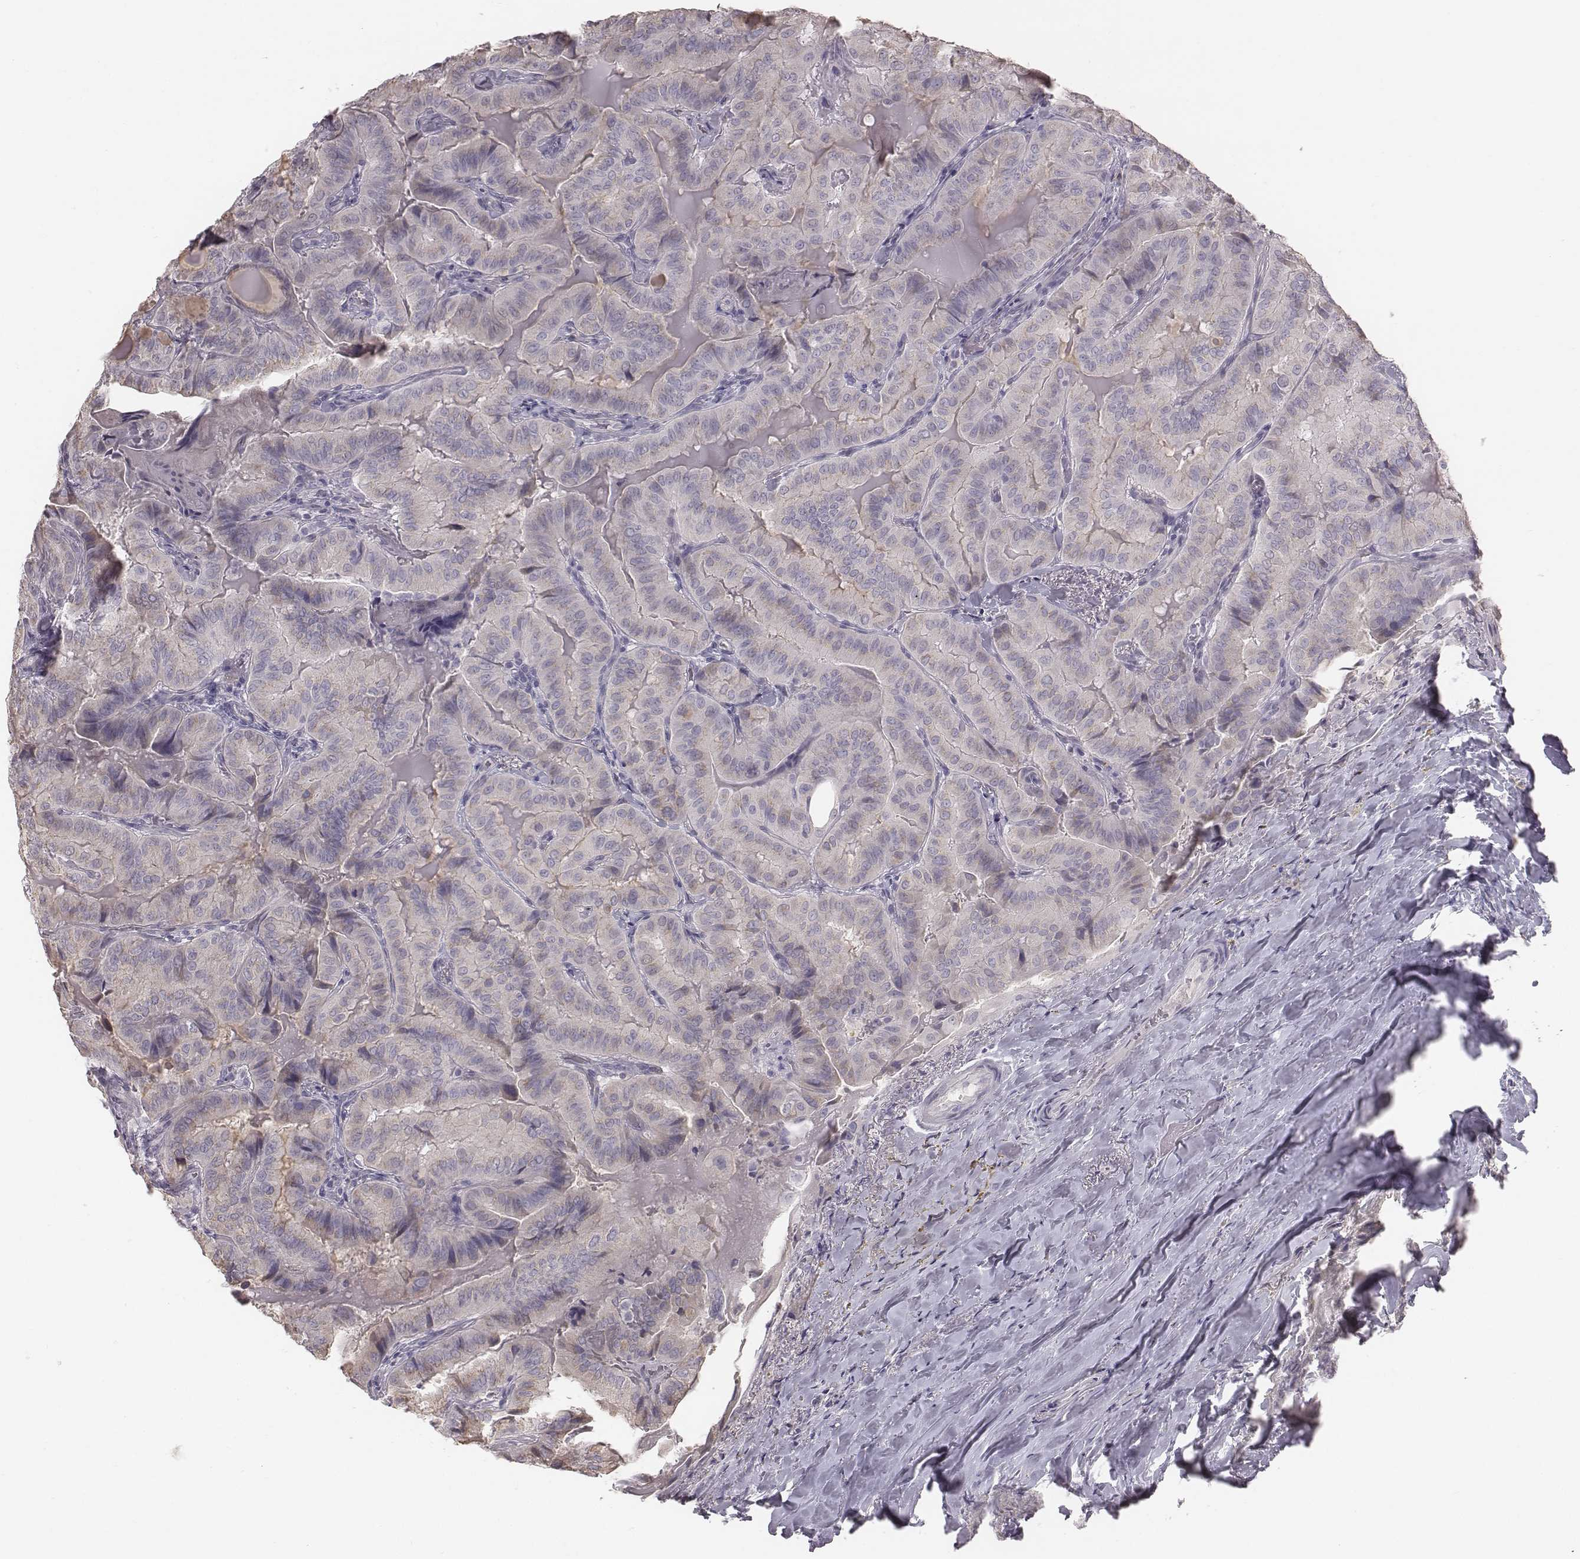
{"staining": {"intensity": "negative", "quantity": "none", "location": "none"}, "tissue": "thyroid cancer", "cell_type": "Tumor cells", "image_type": "cancer", "snomed": [{"axis": "morphology", "description": "Papillary adenocarcinoma, NOS"}, {"axis": "topography", "description": "Thyroid gland"}], "caption": "High power microscopy image of an immunohistochemistry (IHC) micrograph of thyroid cancer (papillary adenocarcinoma), revealing no significant expression in tumor cells. (Brightfield microscopy of DAB immunohistochemistry at high magnification).", "gene": "C6orf58", "patient": {"sex": "female", "age": 68}}